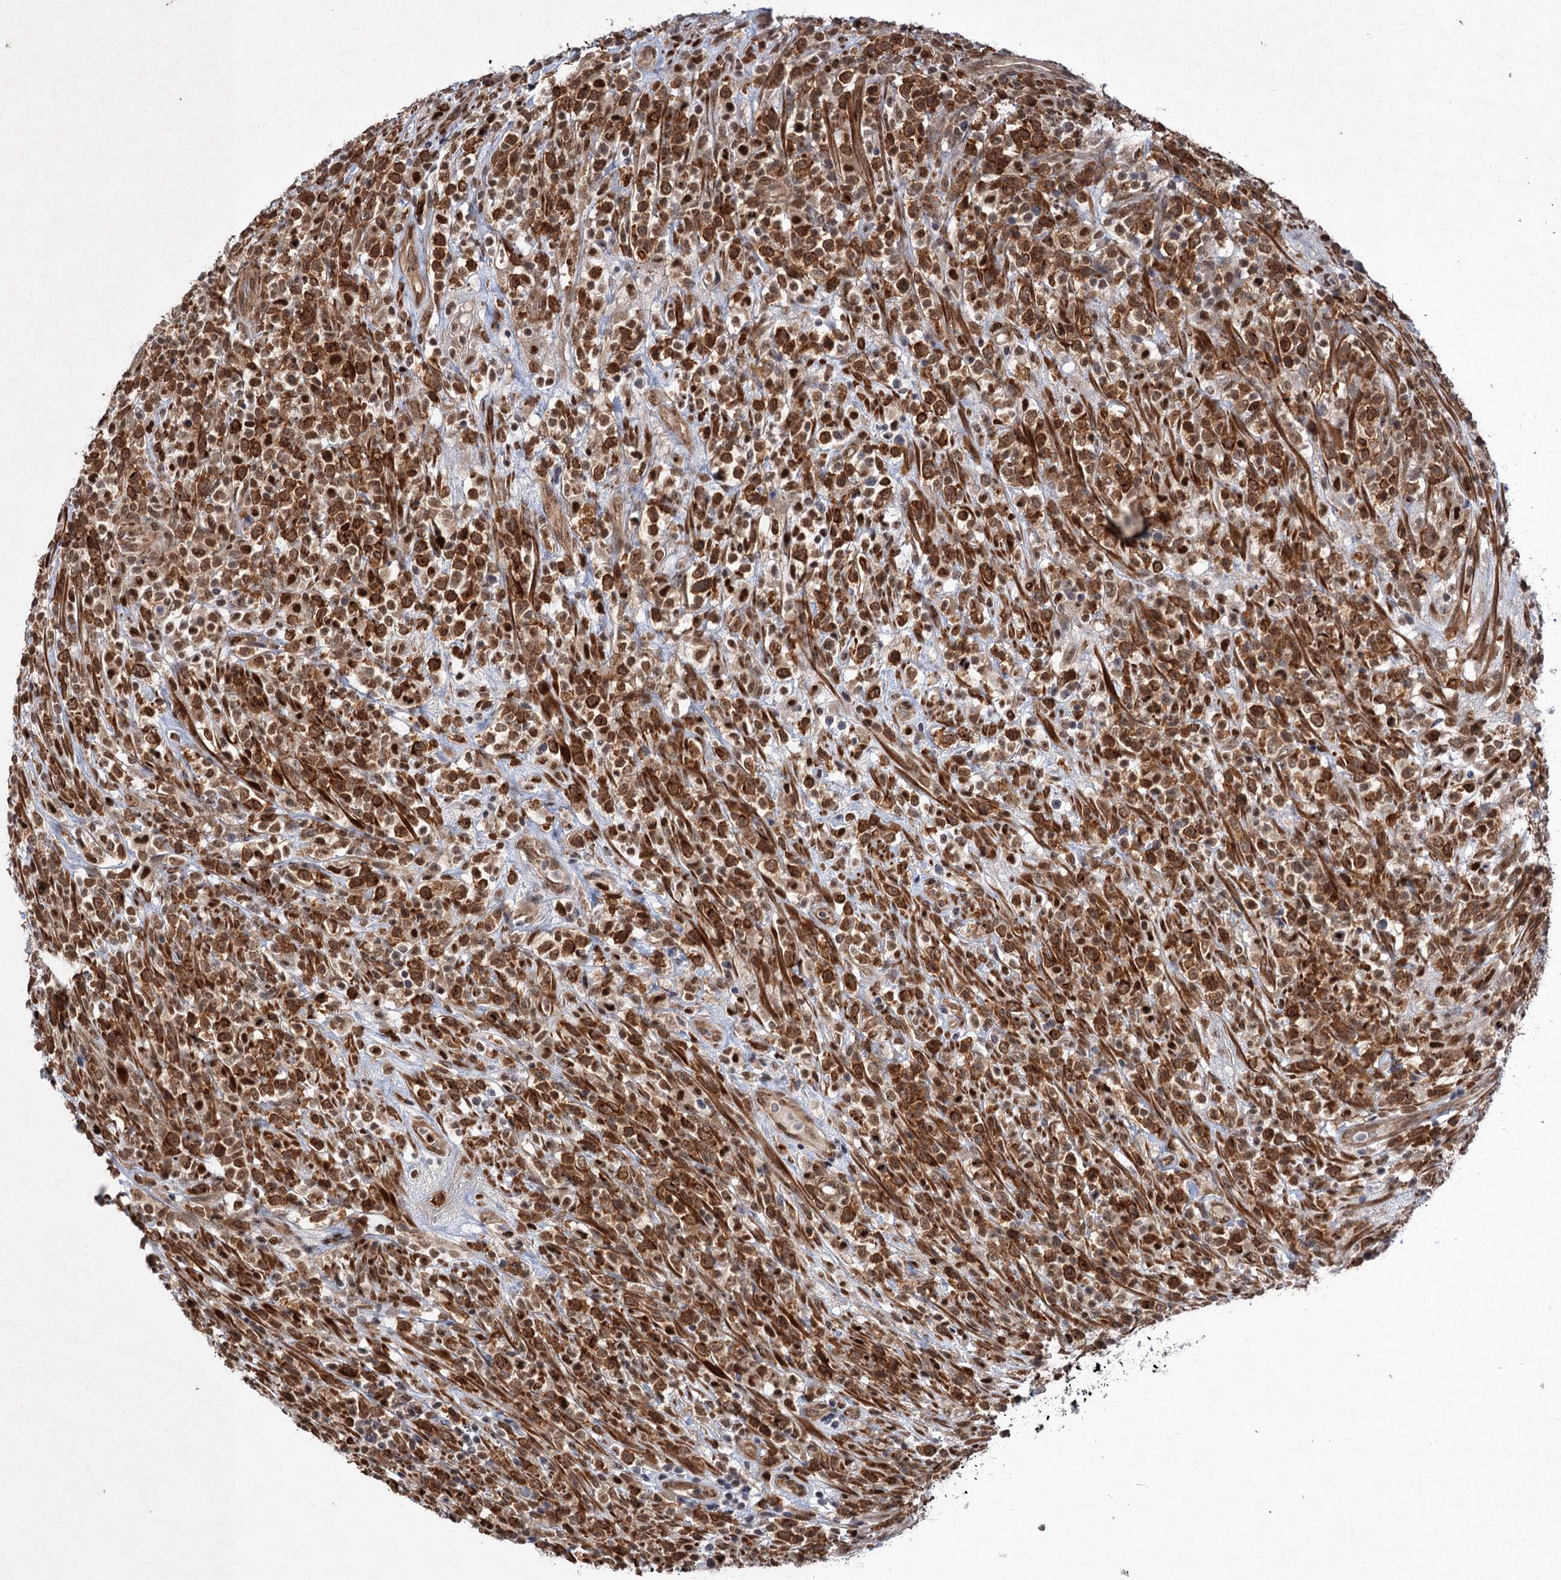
{"staining": {"intensity": "strong", "quantity": ">75%", "location": "cytoplasmic/membranous,nuclear"}, "tissue": "lymphoma", "cell_type": "Tumor cells", "image_type": "cancer", "snomed": [{"axis": "morphology", "description": "Malignant lymphoma, non-Hodgkin's type, High grade"}, {"axis": "topography", "description": "Colon"}], "caption": "Protein staining exhibits strong cytoplasmic/membranous and nuclear positivity in about >75% of tumor cells in malignant lymphoma, non-Hodgkin's type (high-grade). The staining is performed using DAB (3,3'-diaminobenzidine) brown chromogen to label protein expression. The nuclei are counter-stained blue using hematoxylin.", "gene": "TTC31", "patient": {"sex": "female", "age": 53}}